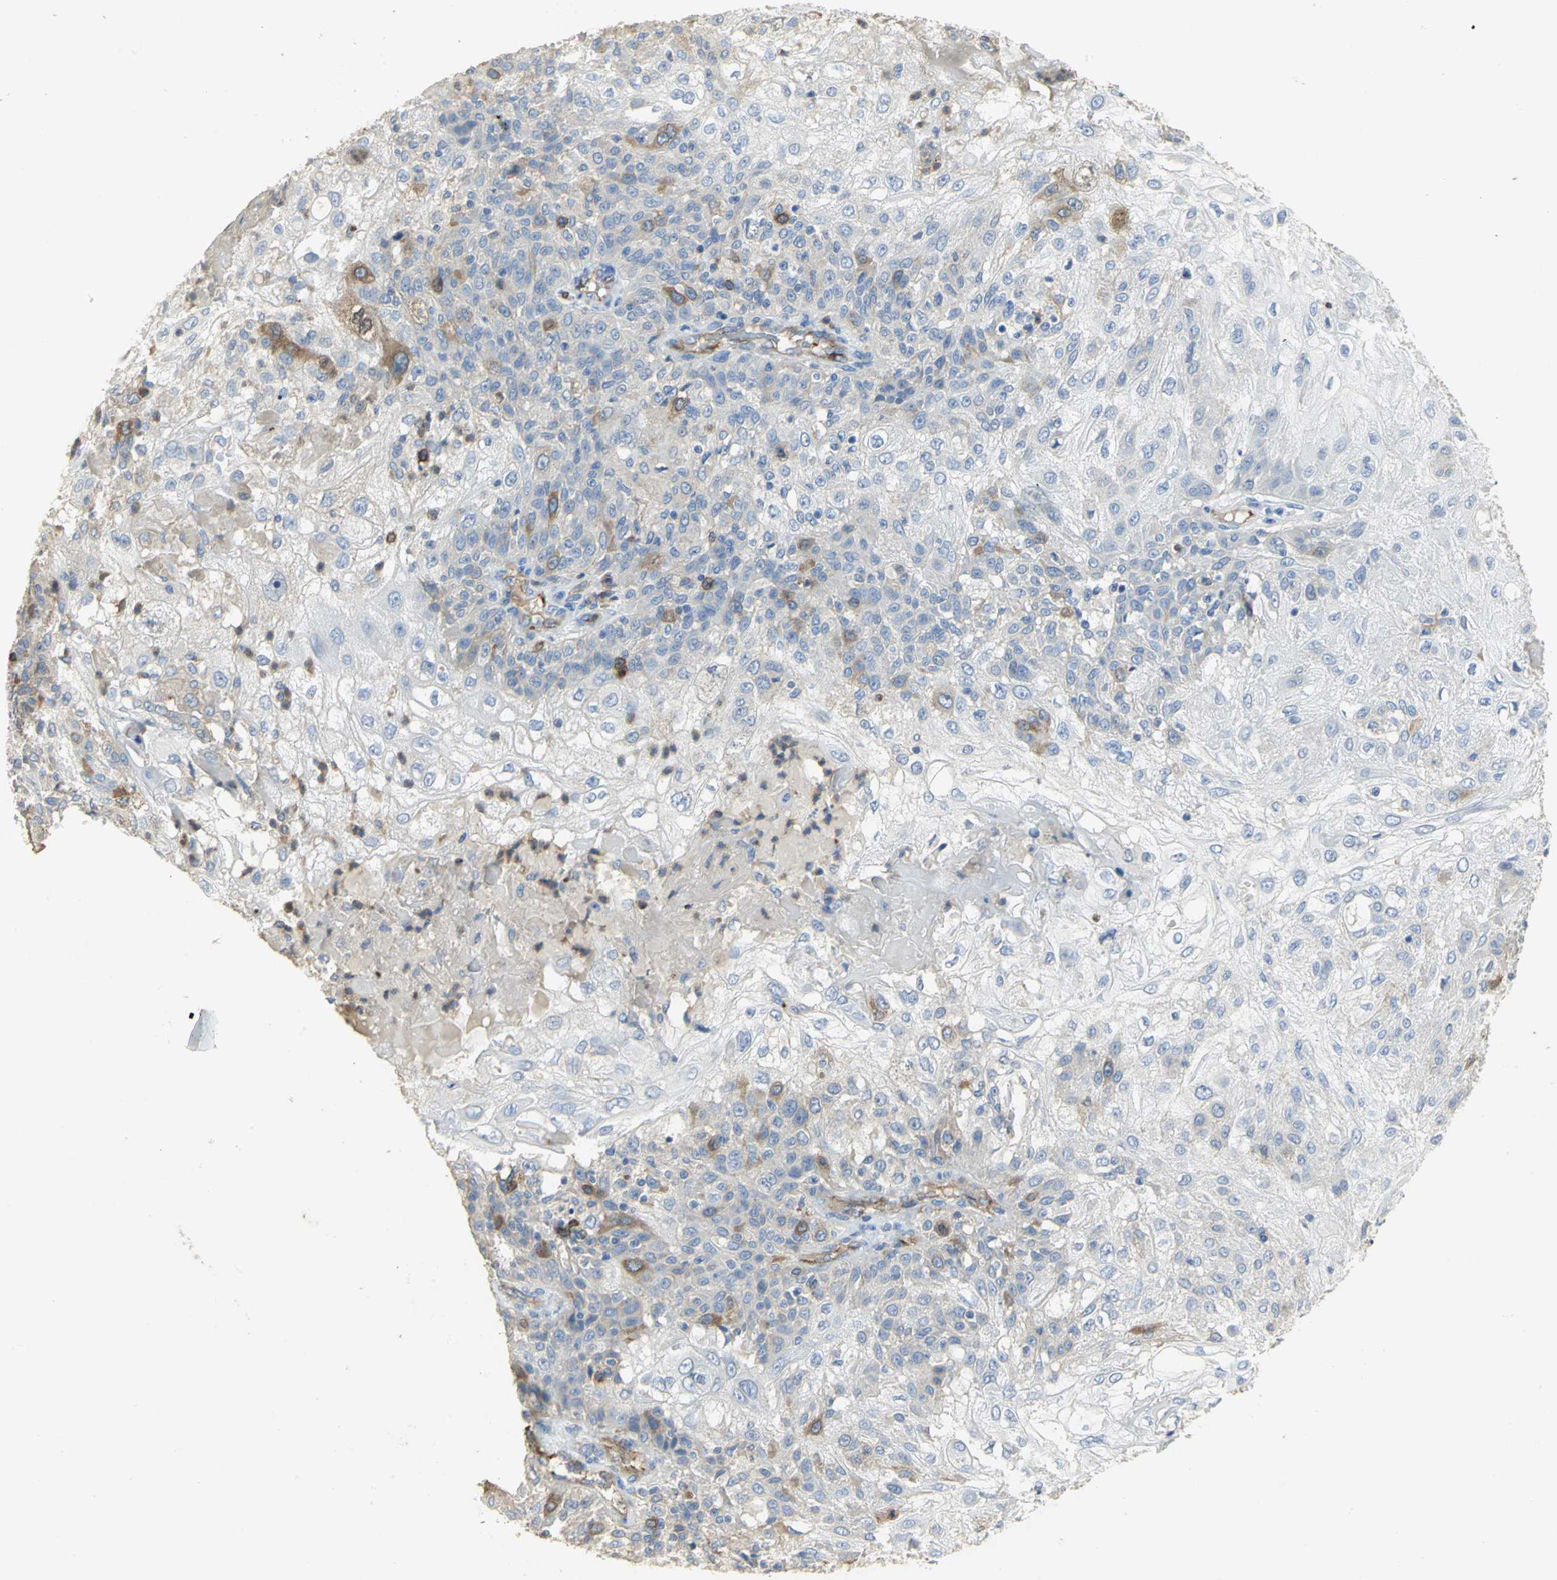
{"staining": {"intensity": "moderate", "quantity": "<25%", "location": "cytoplasmic/membranous"}, "tissue": "skin cancer", "cell_type": "Tumor cells", "image_type": "cancer", "snomed": [{"axis": "morphology", "description": "Normal tissue, NOS"}, {"axis": "morphology", "description": "Squamous cell carcinoma, NOS"}, {"axis": "topography", "description": "Skin"}], "caption": "Immunohistochemical staining of skin cancer shows low levels of moderate cytoplasmic/membranous positivity in approximately <25% of tumor cells. The protein is shown in brown color, while the nuclei are stained blue.", "gene": "DLGAP5", "patient": {"sex": "female", "age": 83}}